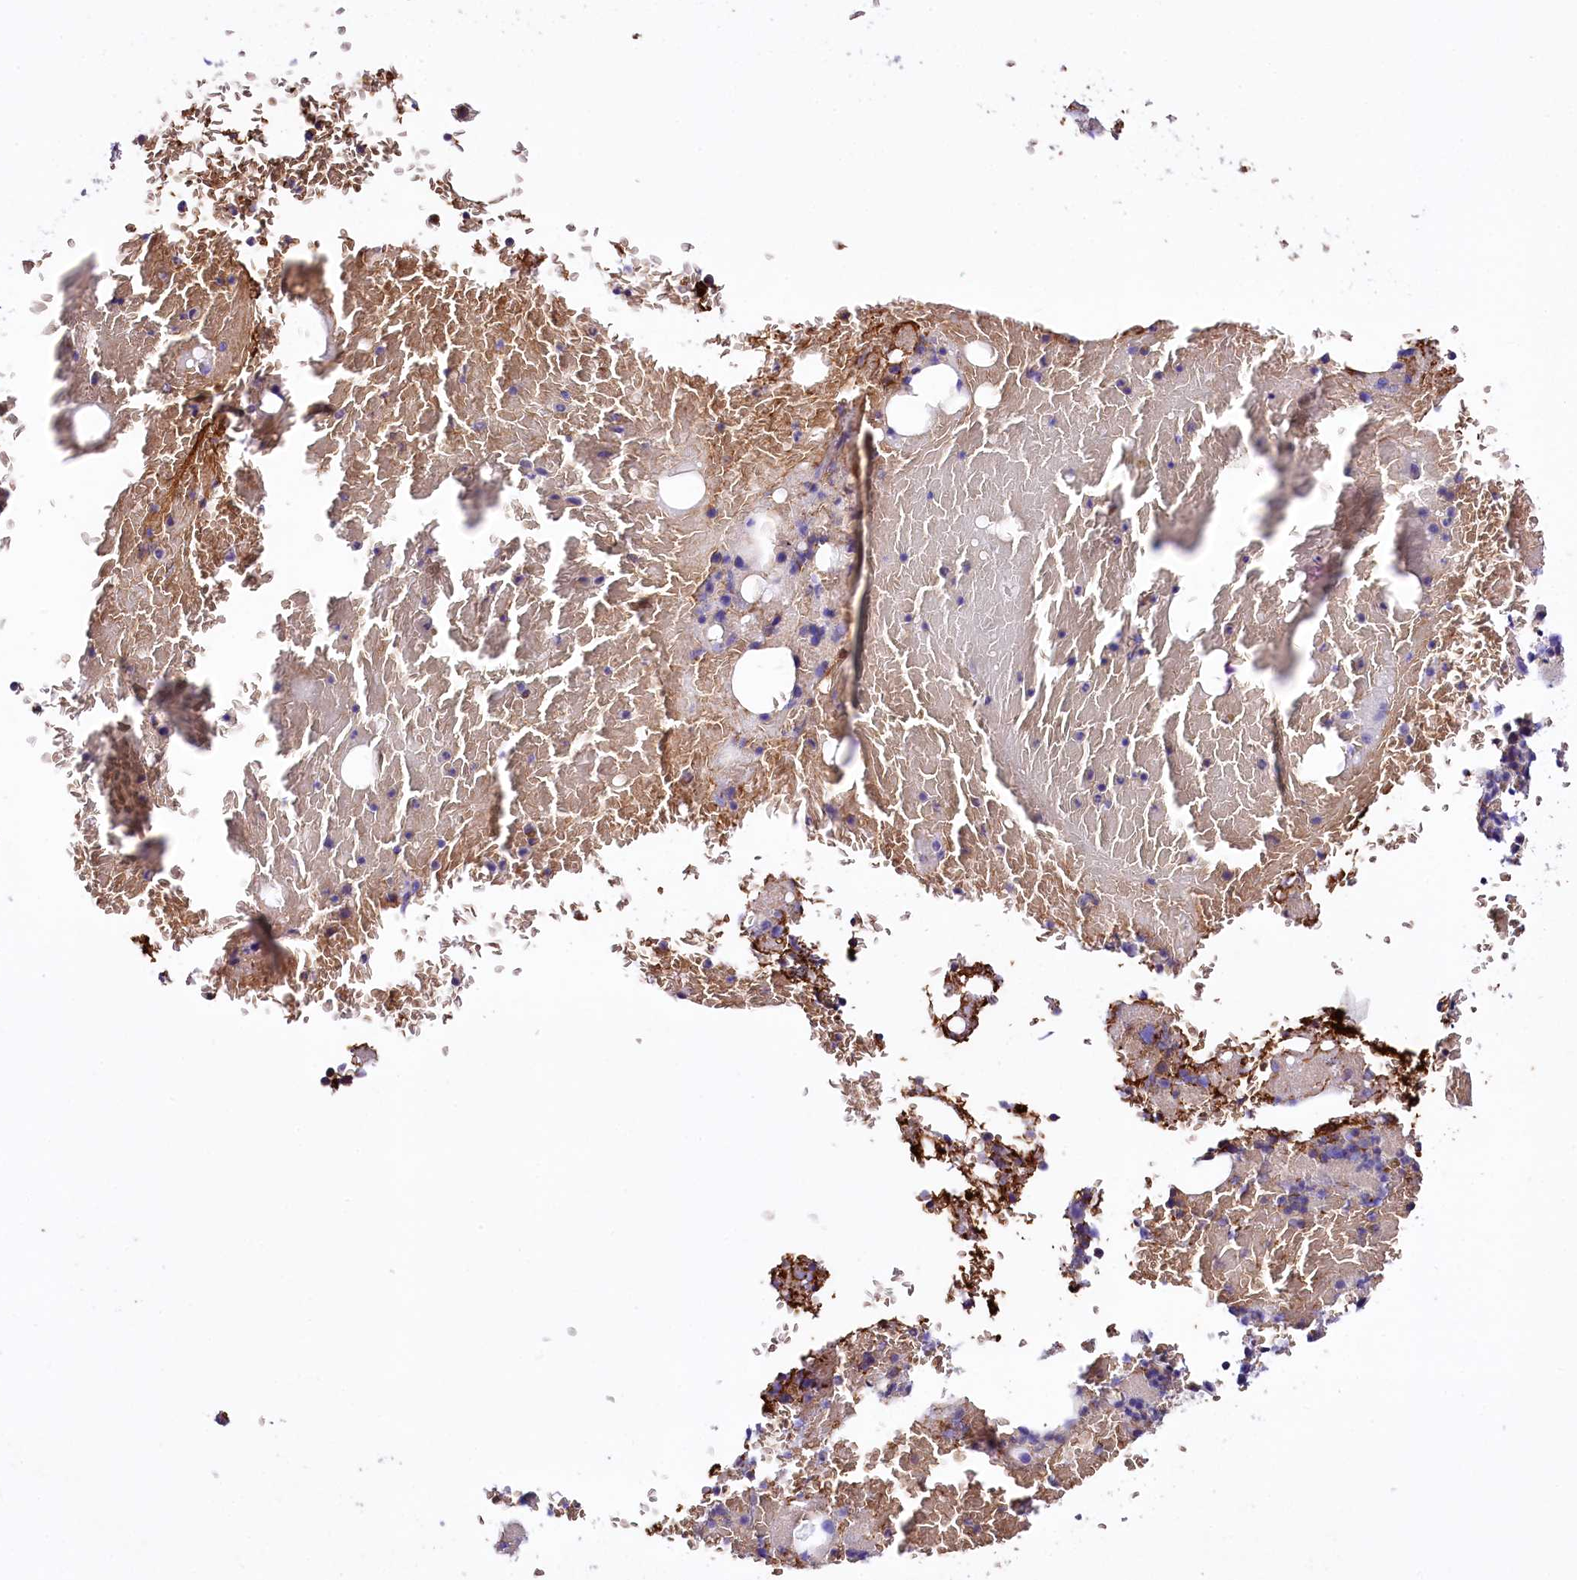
{"staining": {"intensity": "moderate", "quantity": "<25%", "location": "cytoplasmic/membranous"}, "tissue": "bone marrow", "cell_type": "Hematopoietic cells", "image_type": "normal", "snomed": [{"axis": "morphology", "description": "Normal tissue, NOS"}, {"axis": "topography", "description": "Bone marrow"}], "caption": "A brown stain labels moderate cytoplasmic/membranous expression of a protein in hematopoietic cells of unremarkable bone marrow.", "gene": "CEP295", "patient": {"sex": "male", "age": 79}}